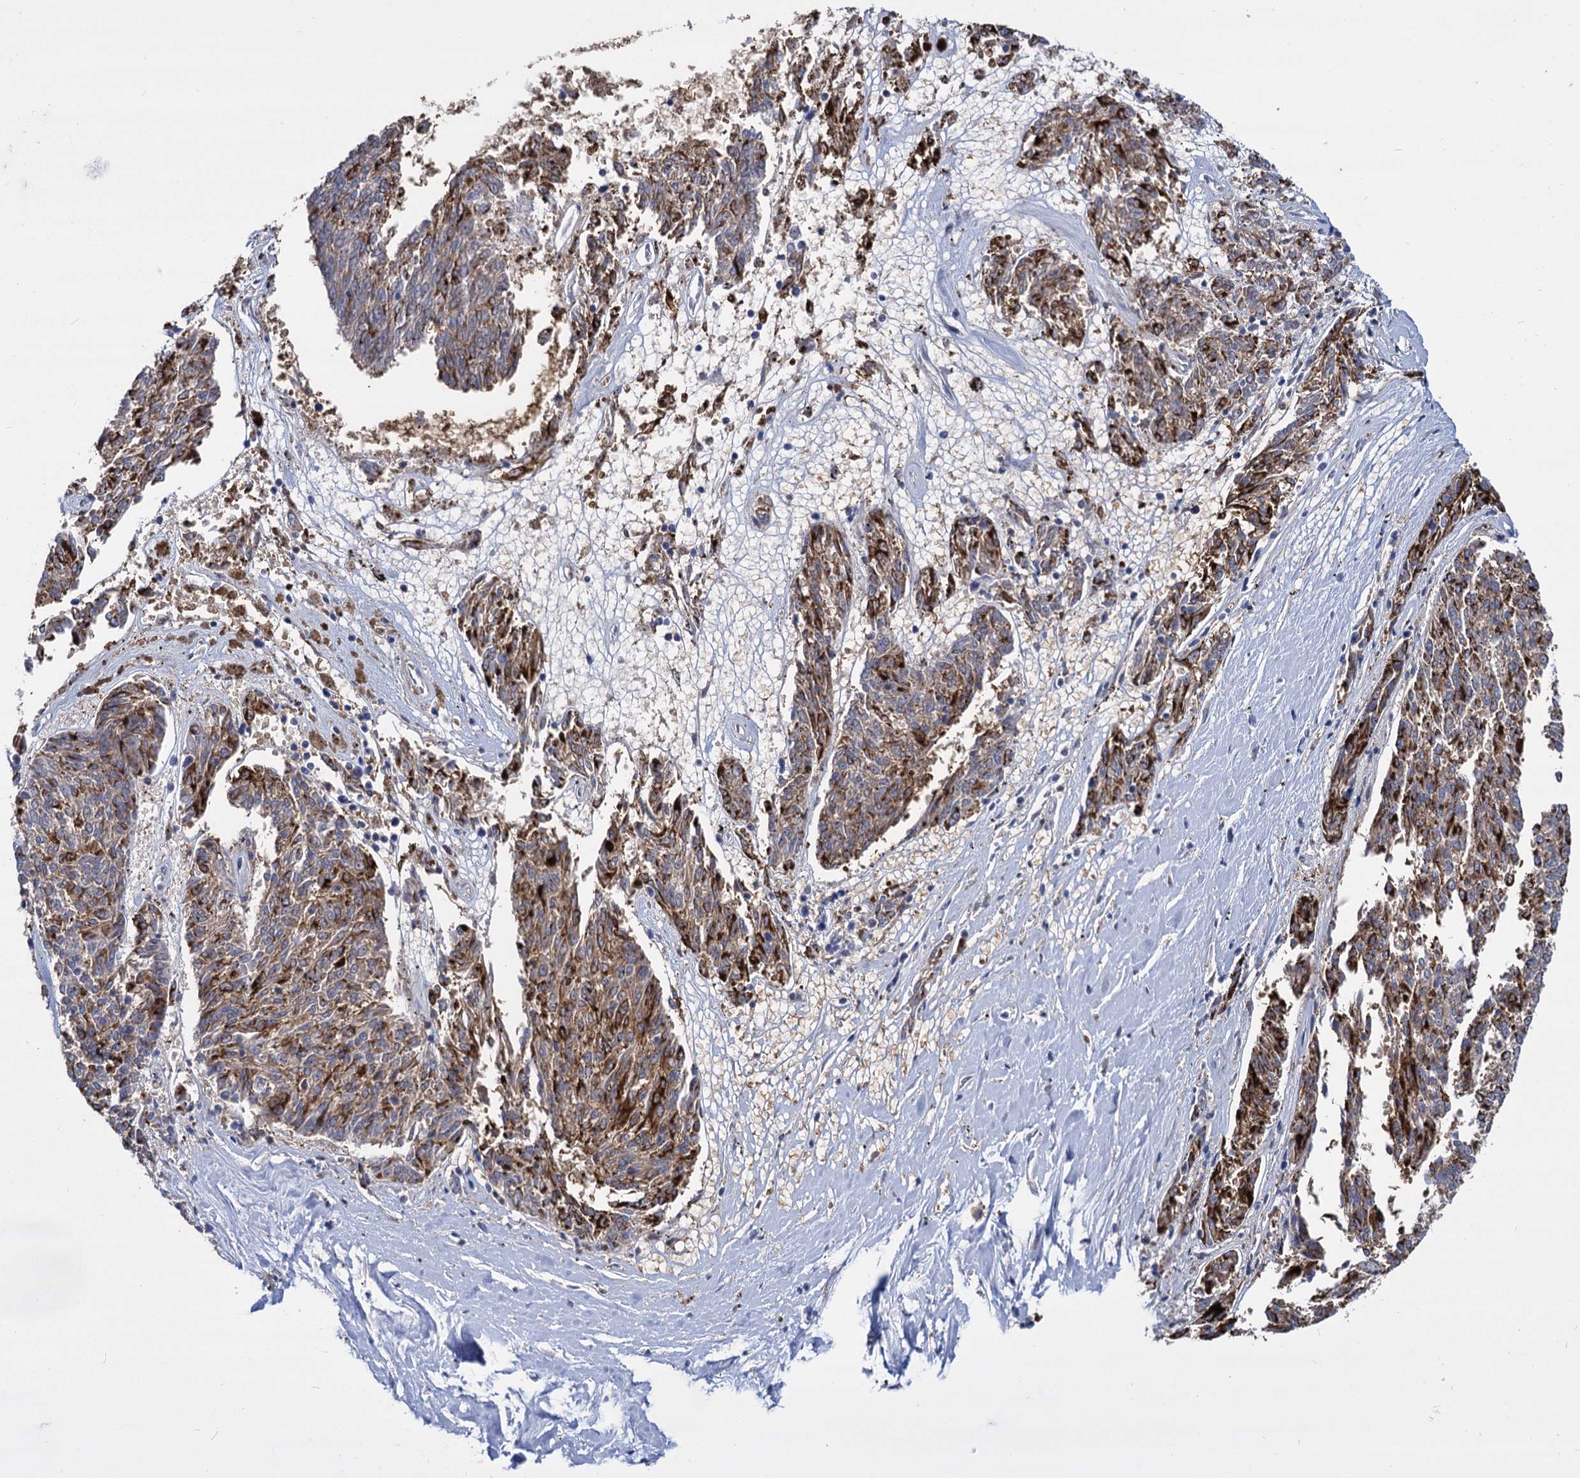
{"staining": {"intensity": "moderate", "quantity": "<25%", "location": "cytoplasmic/membranous"}, "tissue": "melanoma", "cell_type": "Tumor cells", "image_type": "cancer", "snomed": [{"axis": "morphology", "description": "Malignant melanoma, NOS"}, {"axis": "topography", "description": "Skin"}], "caption": "Immunohistochemical staining of malignant melanoma demonstrates low levels of moderate cytoplasmic/membranous positivity in approximately <25% of tumor cells.", "gene": "GCLC", "patient": {"sex": "female", "age": 72}}